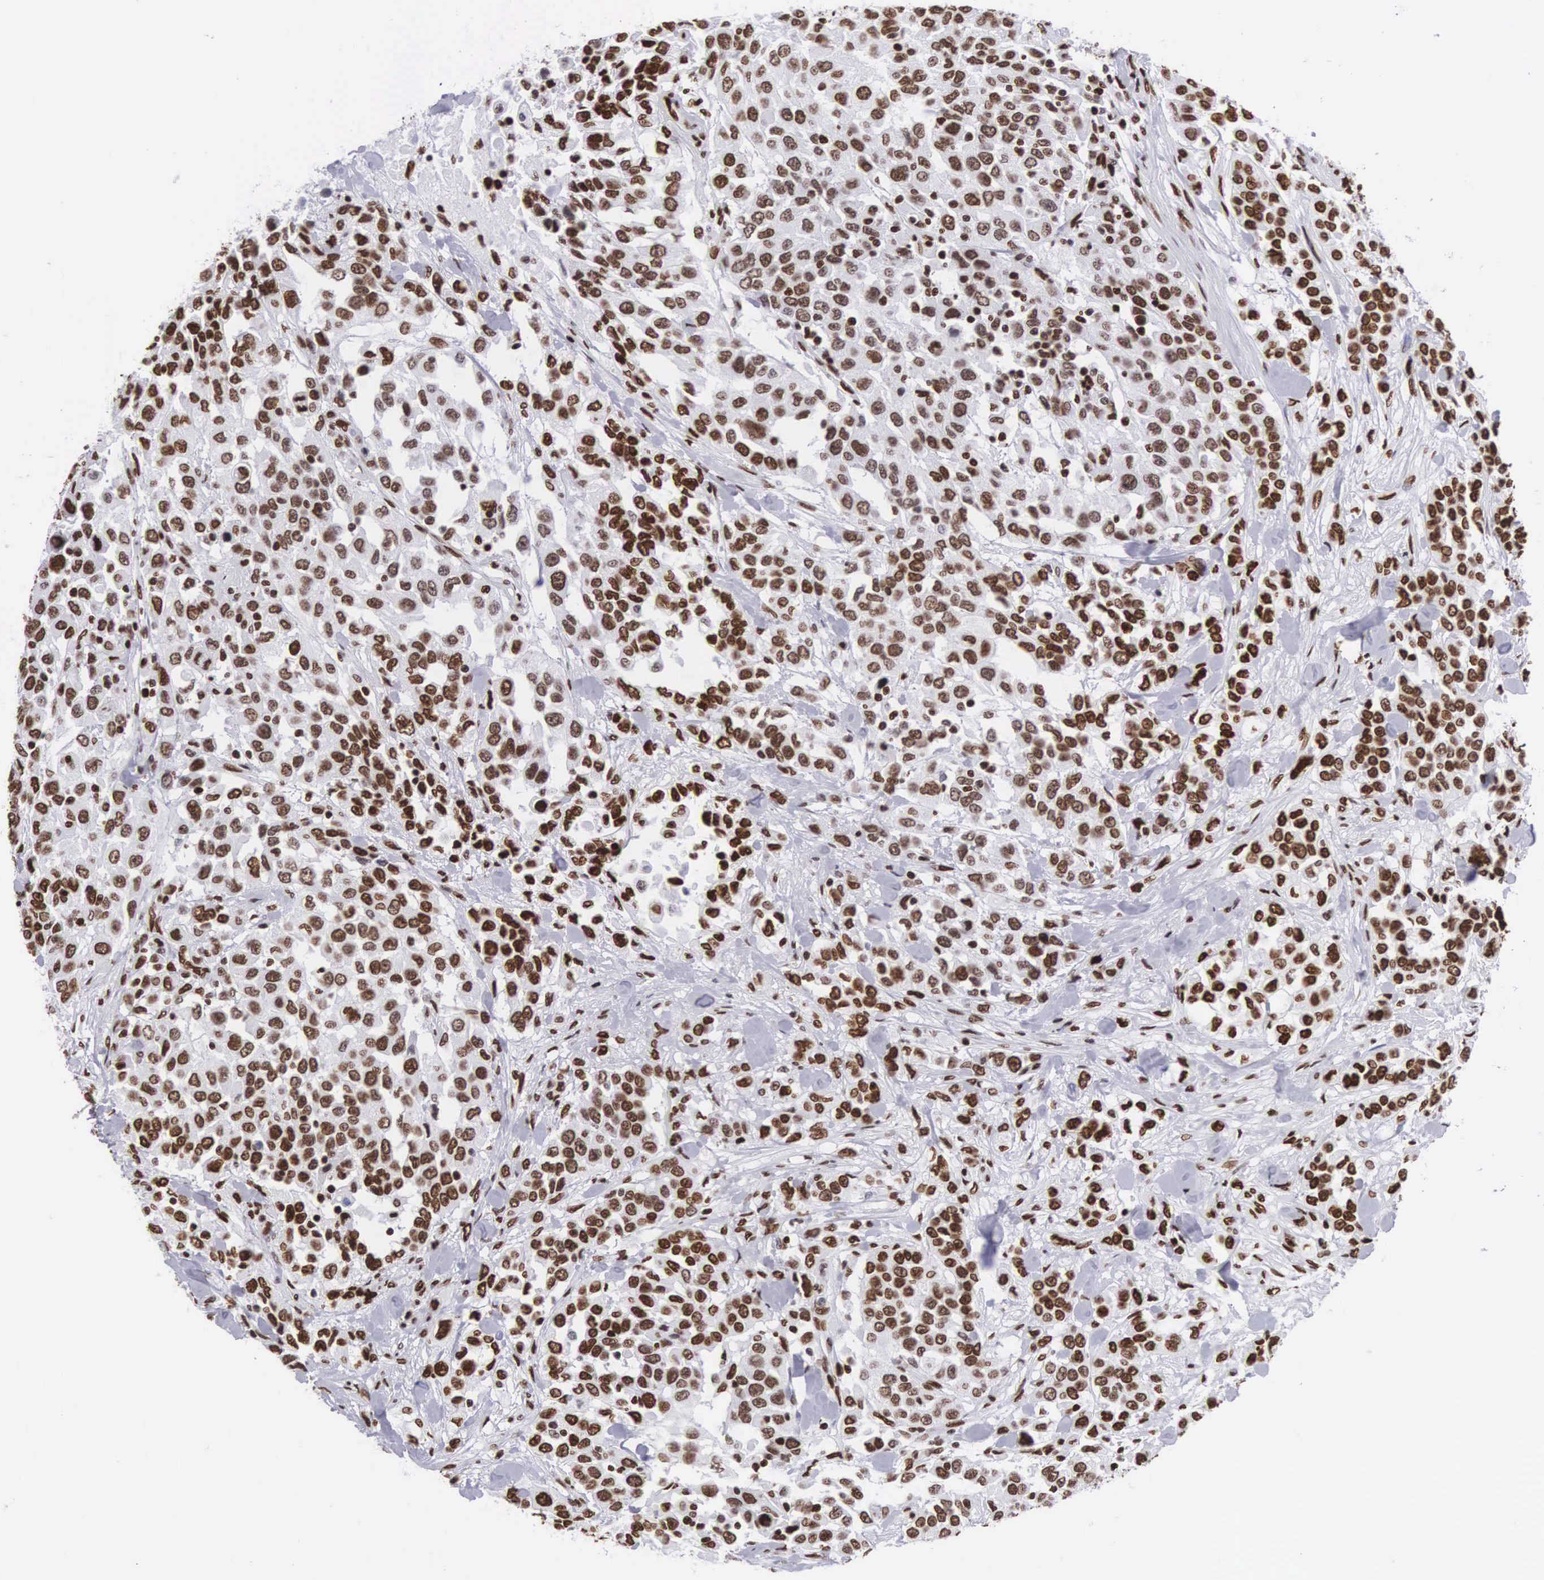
{"staining": {"intensity": "strong", "quantity": ">75%", "location": "nuclear"}, "tissue": "urothelial cancer", "cell_type": "Tumor cells", "image_type": "cancer", "snomed": [{"axis": "morphology", "description": "Urothelial carcinoma, High grade"}, {"axis": "topography", "description": "Urinary bladder"}], "caption": "Urothelial cancer was stained to show a protein in brown. There is high levels of strong nuclear positivity in approximately >75% of tumor cells.", "gene": "MECP2", "patient": {"sex": "female", "age": 80}}